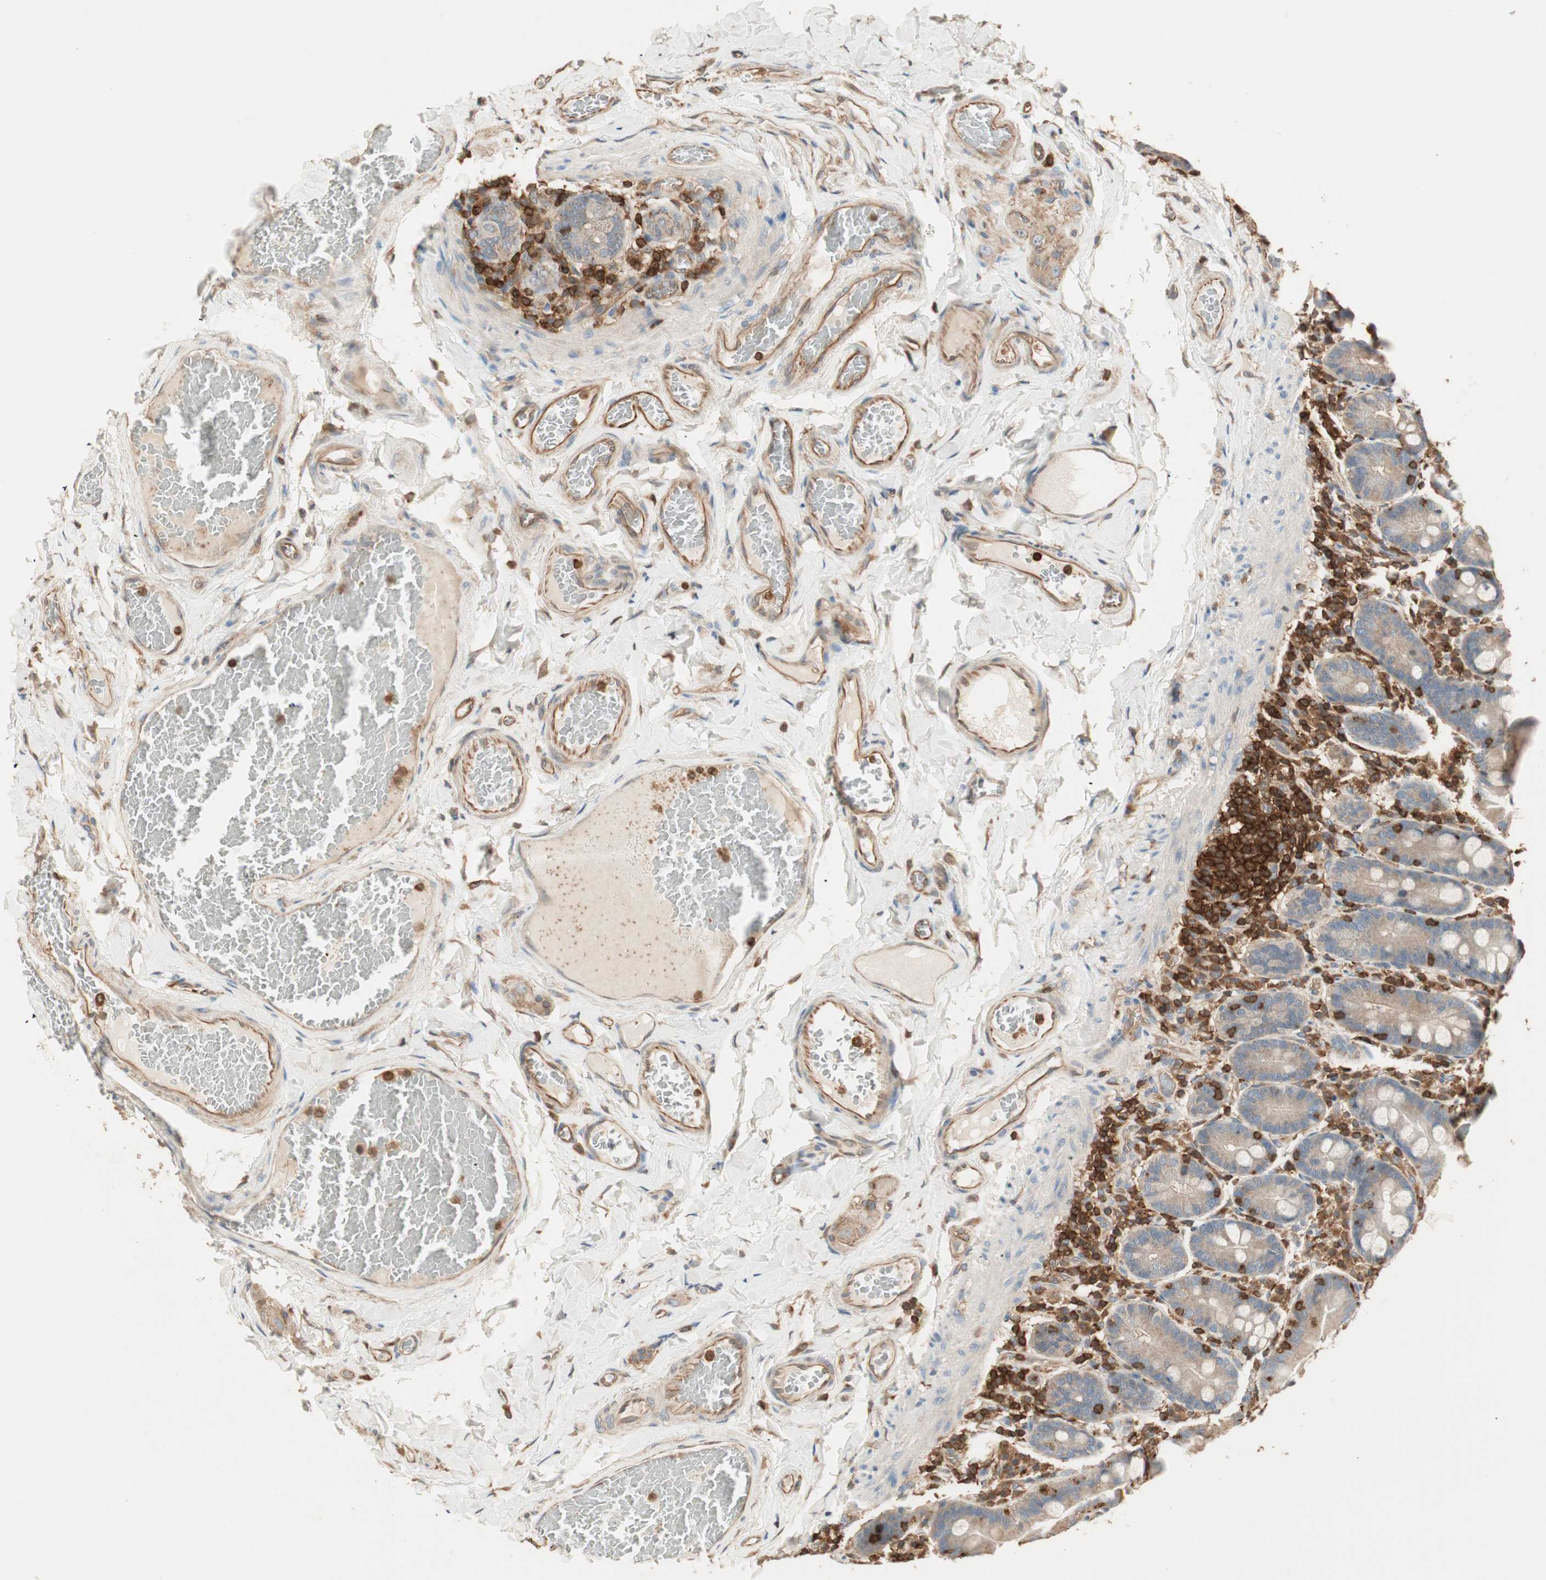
{"staining": {"intensity": "moderate", "quantity": ">75%", "location": "cytoplasmic/membranous"}, "tissue": "duodenum", "cell_type": "Glandular cells", "image_type": "normal", "snomed": [{"axis": "morphology", "description": "Normal tissue, NOS"}, {"axis": "topography", "description": "Duodenum"}], "caption": "Protein analysis of unremarkable duodenum displays moderate cytoplasmic/membranous staining in approximately >75% of glandular cells. (DAB (3,3'-diaminobenzidine) IHC with brightfield microscopy, high magnification).", "gene": "CRLF3", "patient": {"sex": "male", "age": 66}}